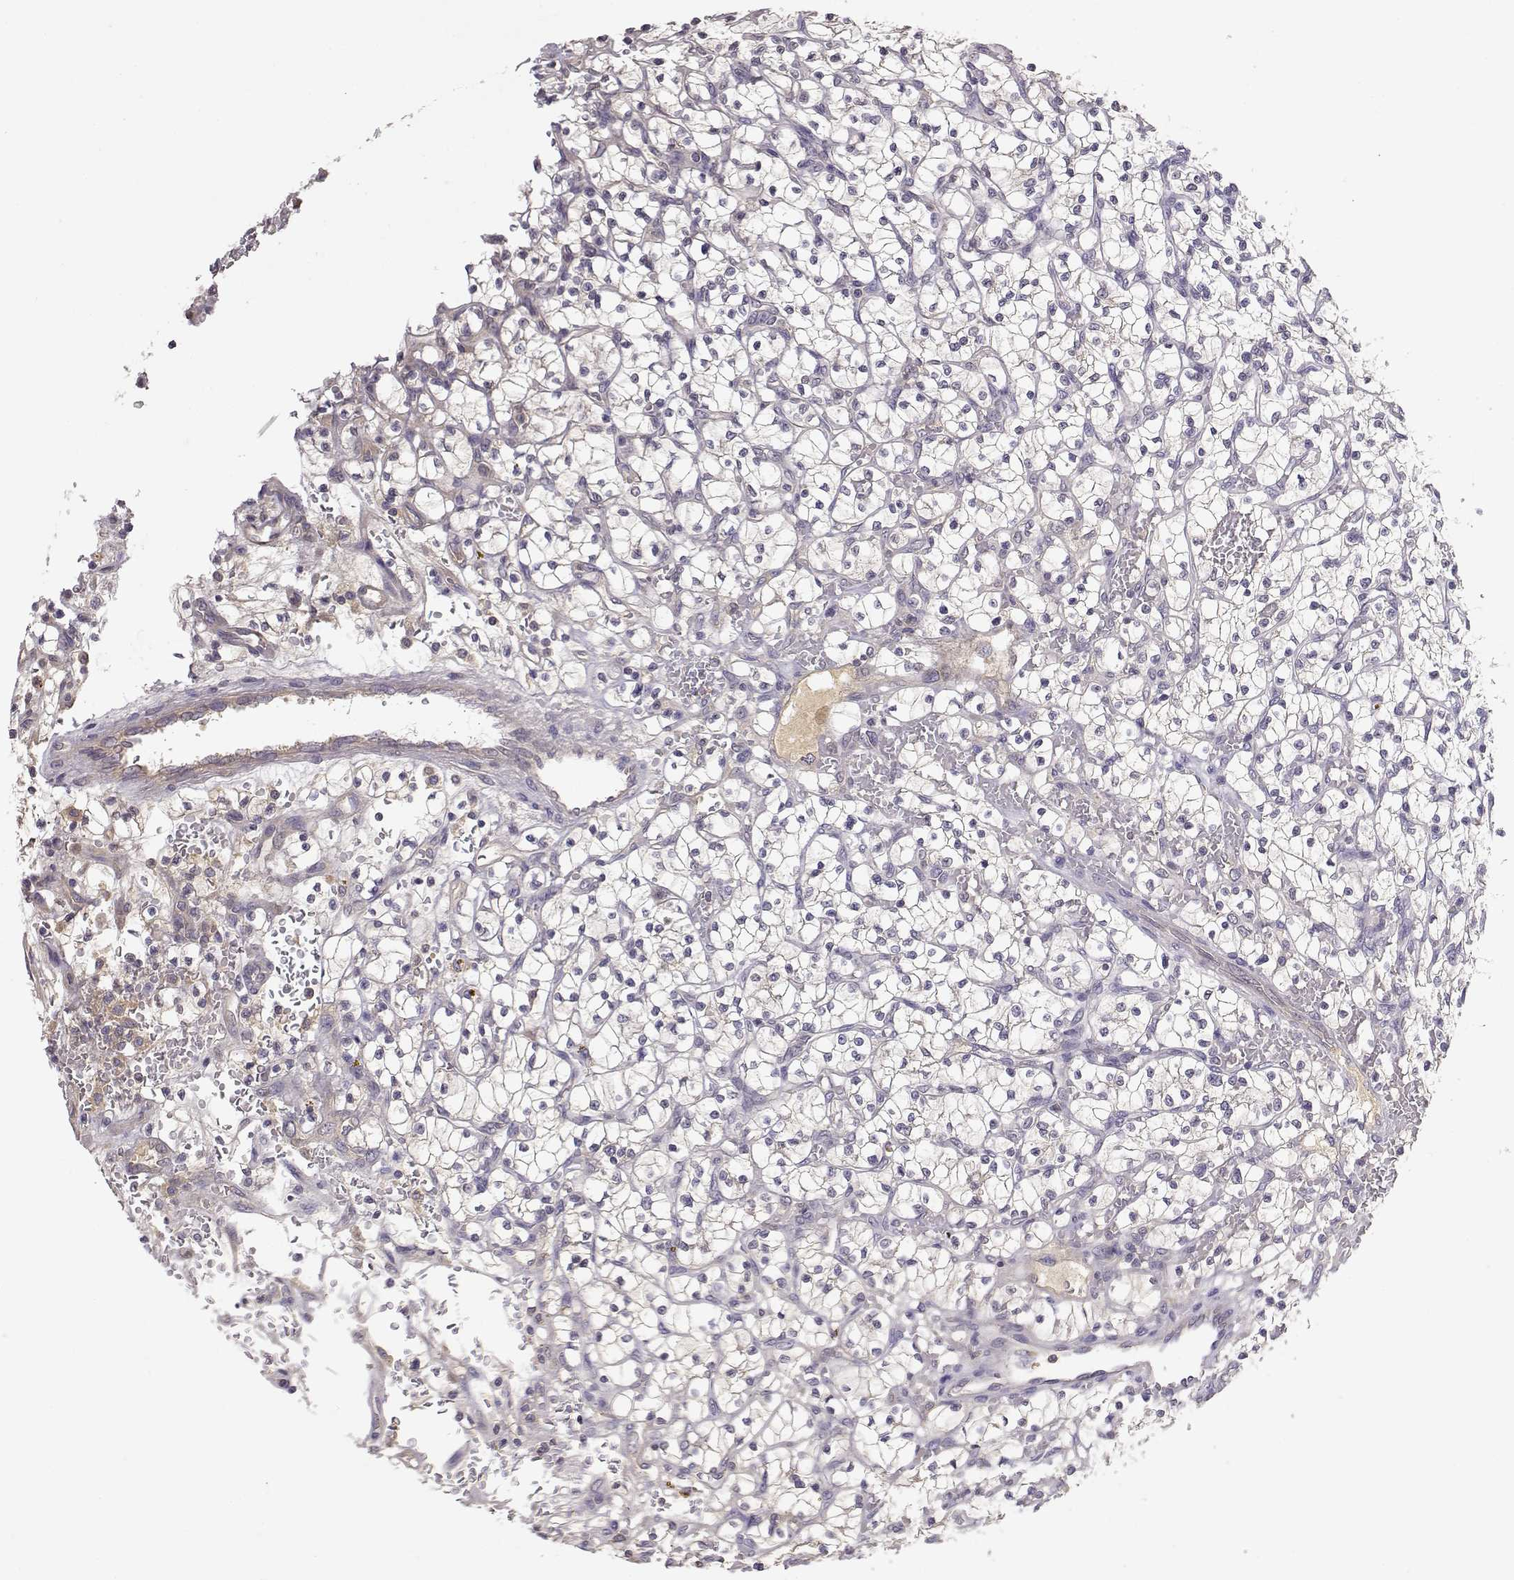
{"staining": {"intensity": "negative", "quantity": "none", "location": "none"}, "tissue": "renal cancer", "cell_type": "Tumor cells", "image_type": "cancer", "snomed": [{"axis": "morphology", "description": "Adenocarcinoma, NOS"}, {"axis": "topography", "description": "Kidney"}], "caption": "High power microscopy photomicrograph of an immunohistochemistry photomicrograph of renal adenocarcinoma, revealing no significant staining in tumor cells. (Stains: DAB (3,3'-diaminobenzidine) immunohistochemistry with hematoxylin counter stain, Microscopy: brightfield microscopy at high magnification).", "gene": "TACR1", "patient": {"sex": "female", "age": 64}}